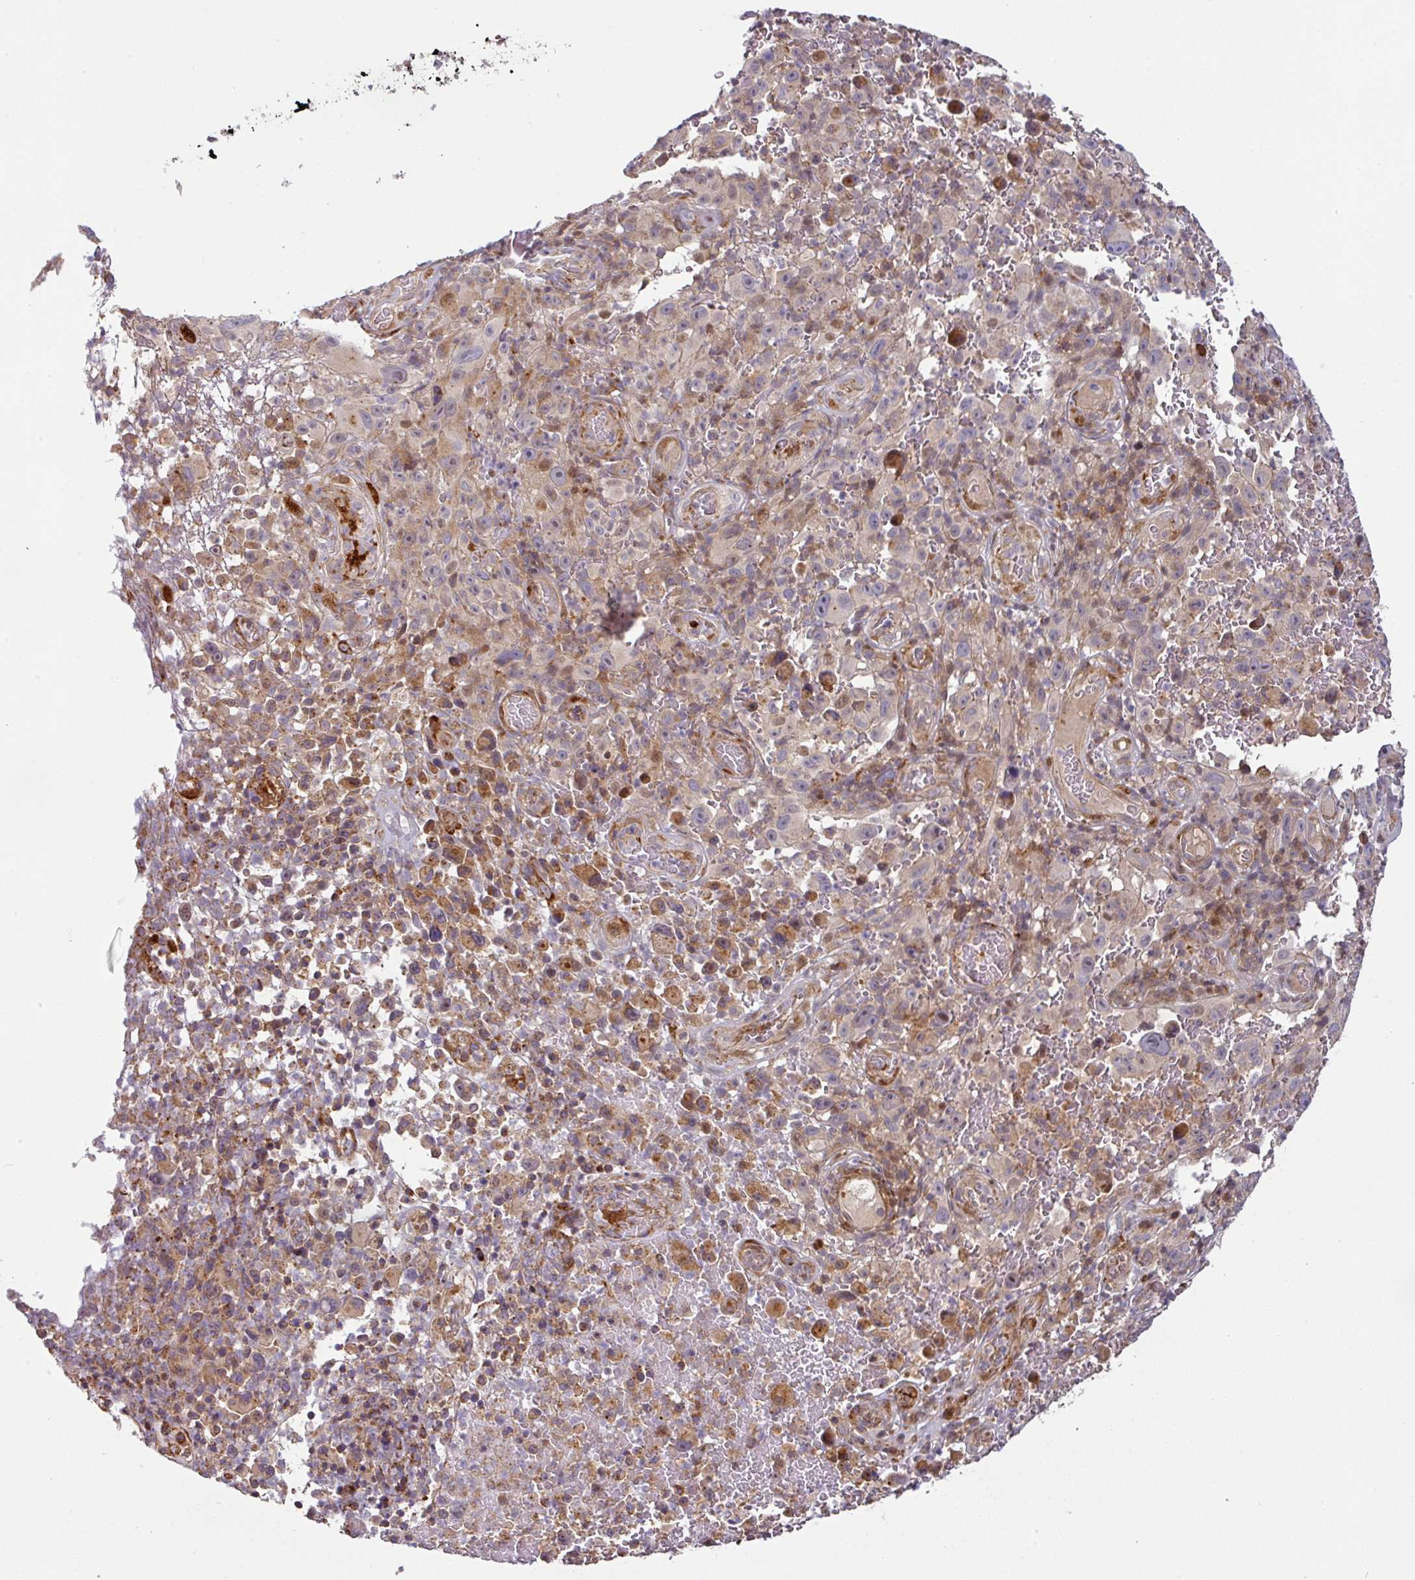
{"staining": {"intensity": "moderate", "quantity": ">75%", "location": "cytoplasmic/membranous"}, "tissue": "melanoma", "cell_type": "Tumor cells", "image_type": "cancer", "snomed": [{"axis": "morphology", "description": "Malignant melanoma, NOS"}, {"axis": "topography", "description": "Skin"}], "caption": "Immunohistochemical staining of human malignant melanoma demonstrates moderate cytoplasmic/membranous protein expression in about >75% of tumor cells.", "gene": "CASP2", "patient": {"sex": "female", "age": 82}}